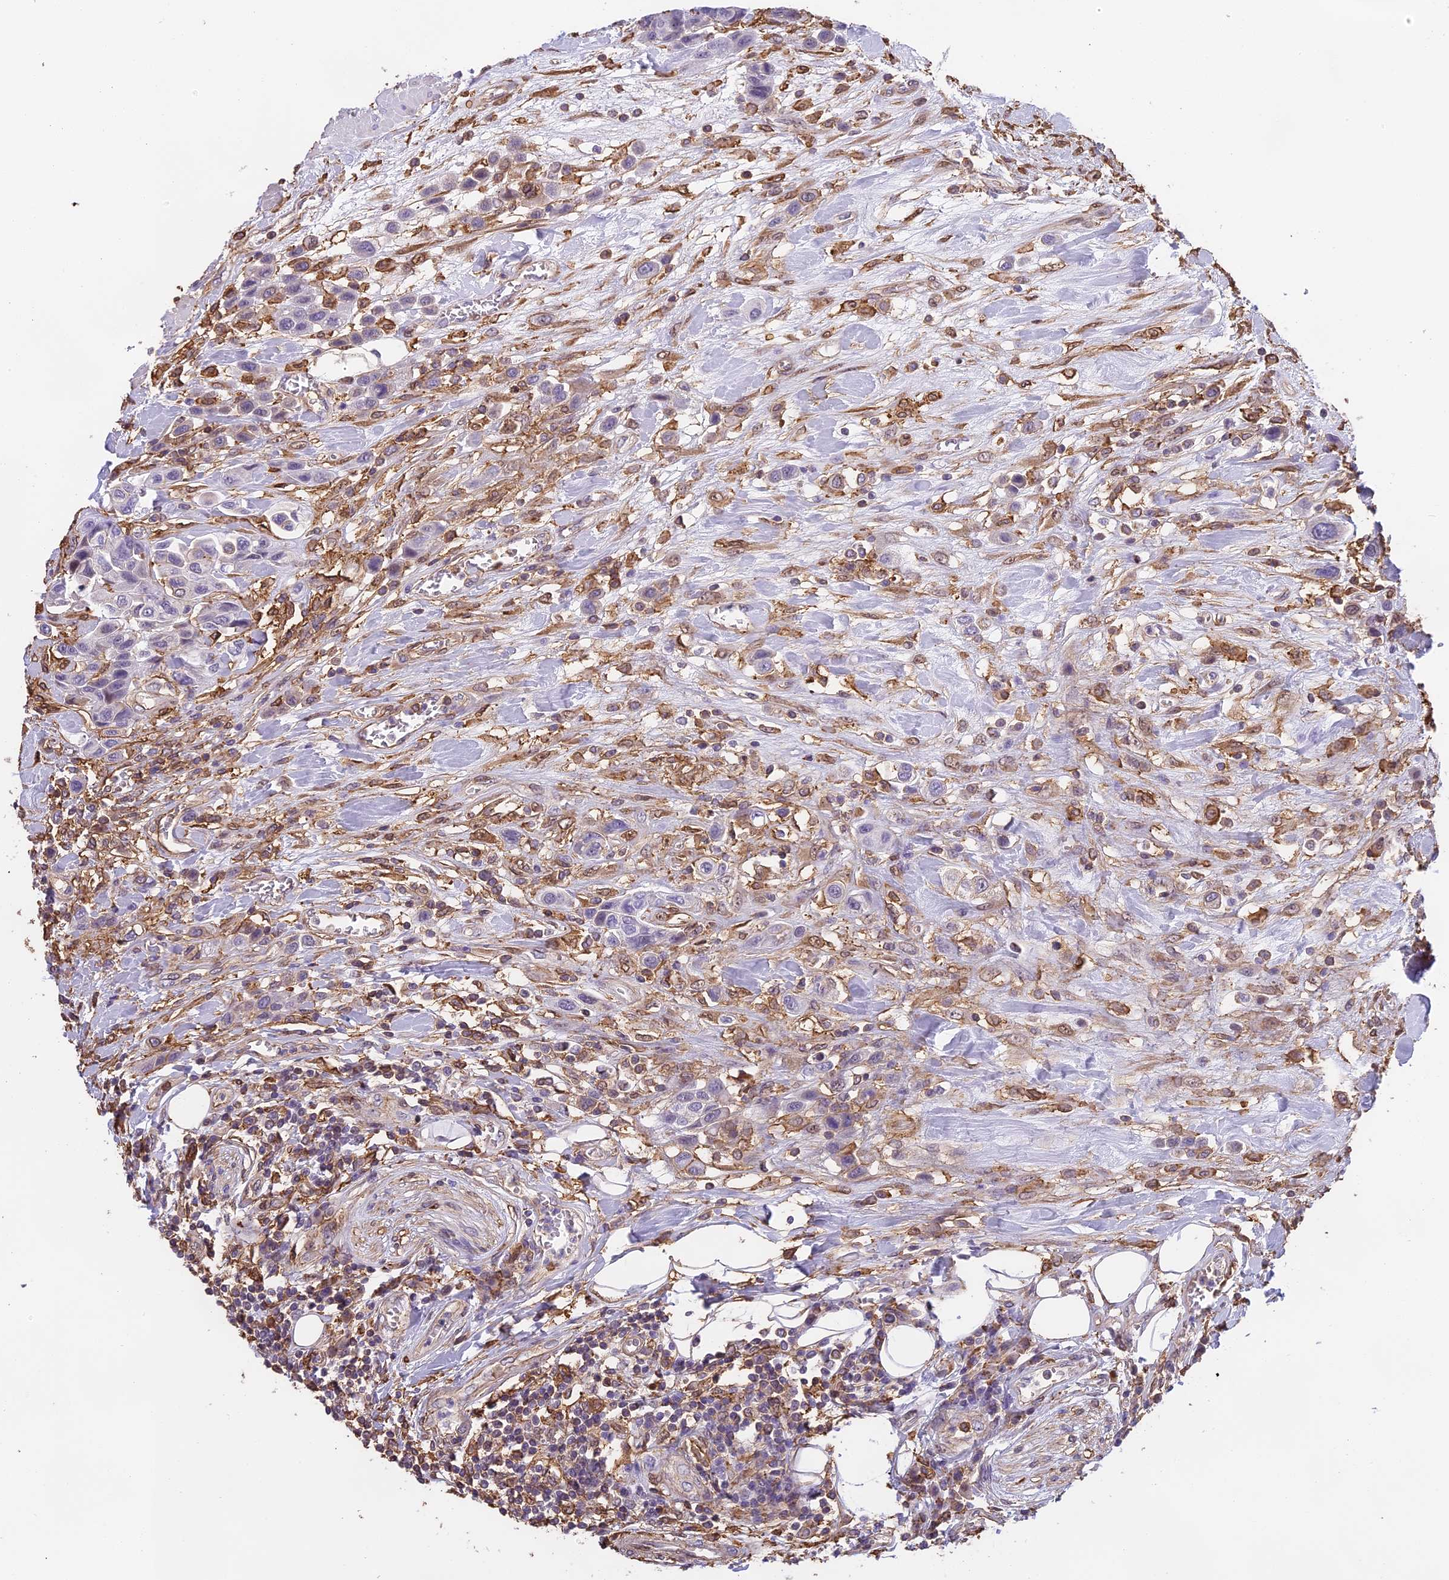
{"staining": {"intensity": "negative", "quantity": "none", "location": "none"}, "tissue": "urothelial cancer", "cell_type": "Tumor cells", "image_type": "cancer", "snomed": [{"axis": "morphology", "description": "Urothelial carcinoma, High grade"}, {"axis": "topography", "description": "Urinary bladder"}], "caption": "DAB (3,3'-diaminobenzidine) immunohistochemical staining of urothelial cancer exhibits no significant staining in tumor cells. The staining is performed using DAB (3,3'-diaminobenzidine) brown chromogen with nuclei counter-stained in using hematoxylin.", "gene": "TMEM255B", "patient": {"sex": "male", "age": 50}}